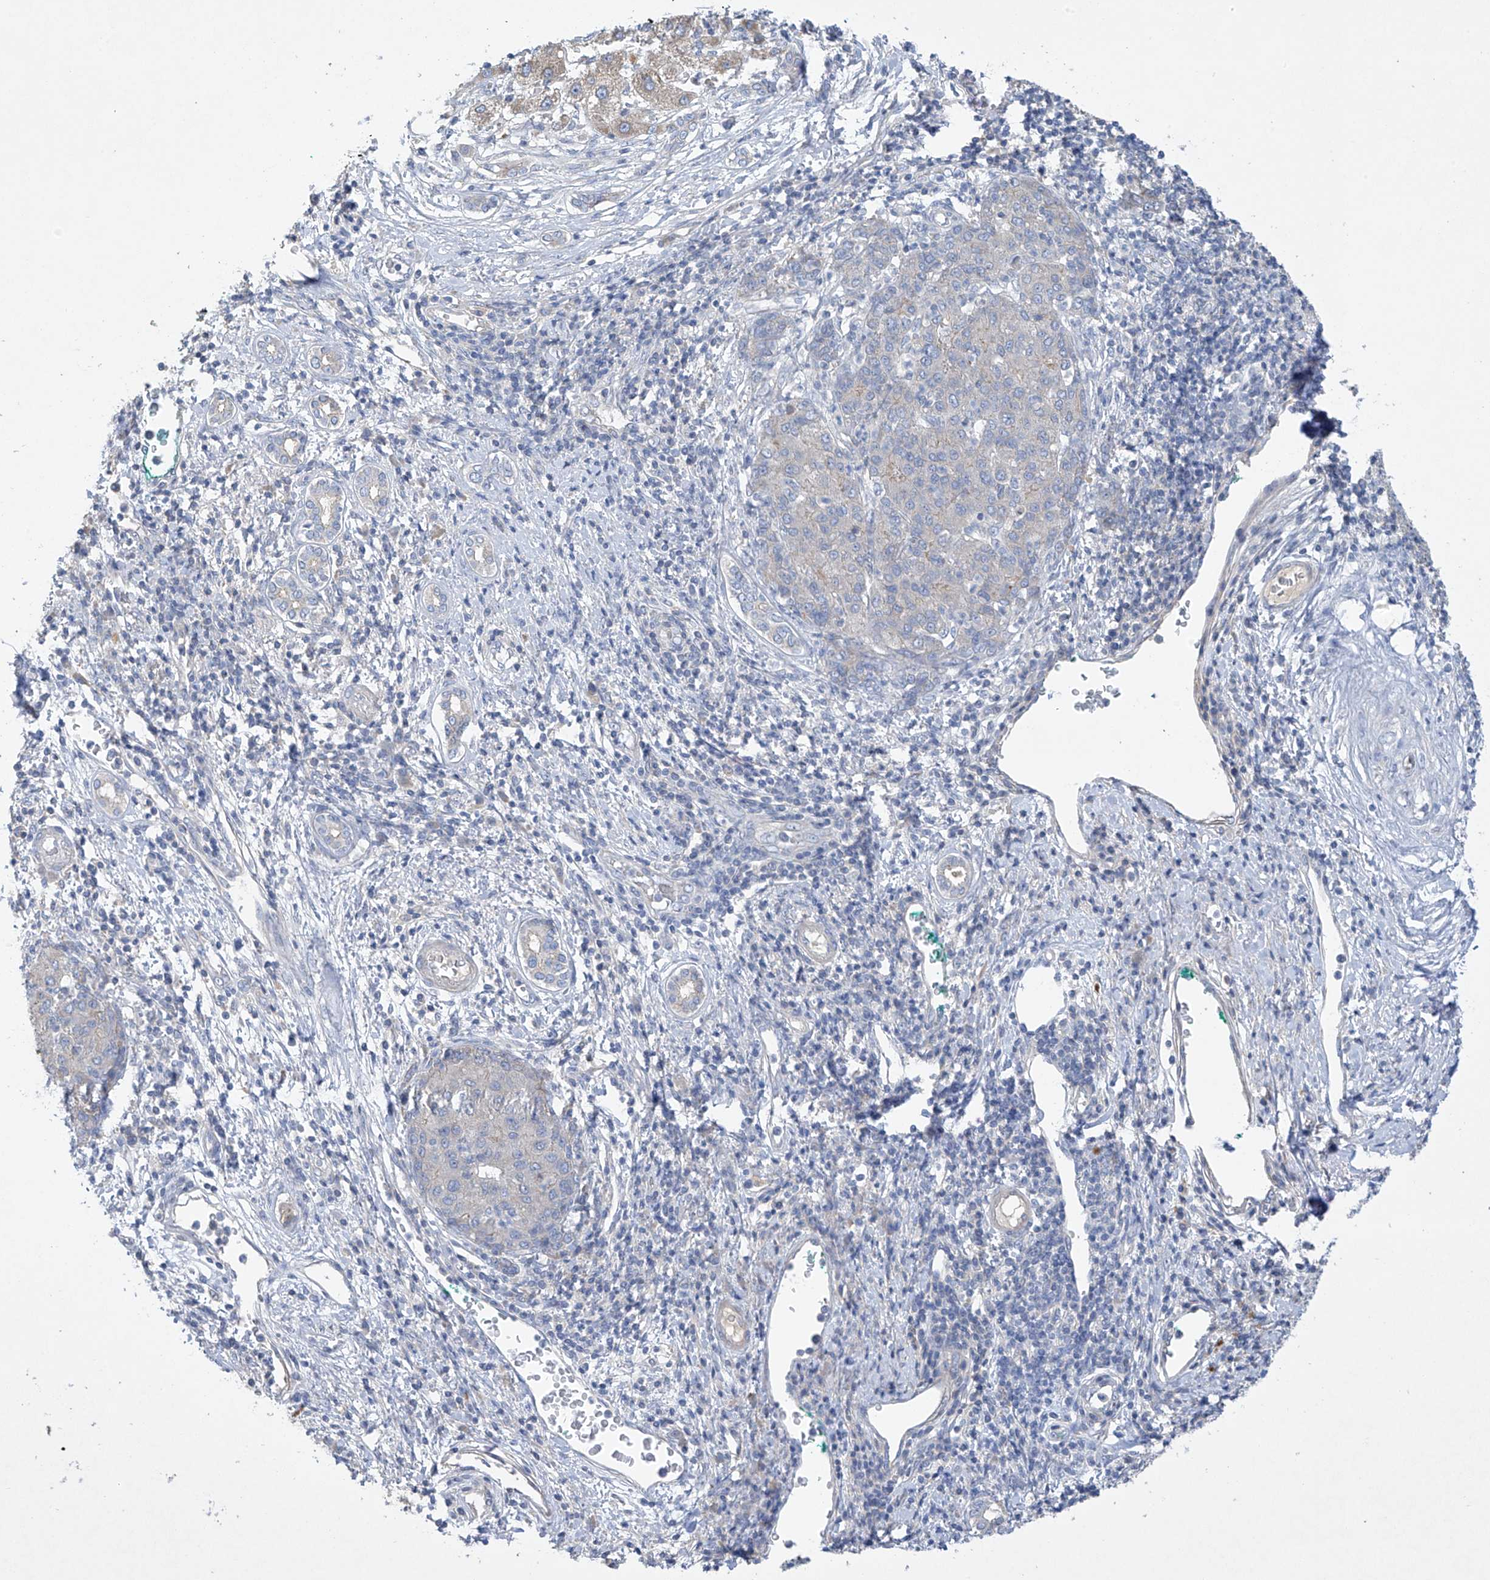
{"staining": {"intensity": "weak", "quantity": "<25%", "location": "cytoplasmic/membranous"}, "tissue": "liver cancer", "cell_type": "Tumor cells", "image_type": "cancer", "snomed": [{"axis": "morphology", "description": "Carcinoma, Hepatocellular, NOS"}, {"axis": "topography", "description": "Liver"}], "caption": "IHC histopathology image of human liver cancer stained for a protein (brown), which shows no positivity in tumor cells. (Stains: DAB immunohistochemistry with hematoxylin counter stain, Microscopy: brightfield microscopy at high magnification).", "gene": "PRSS12", "patient": {"sex": "male", "age": 65}}